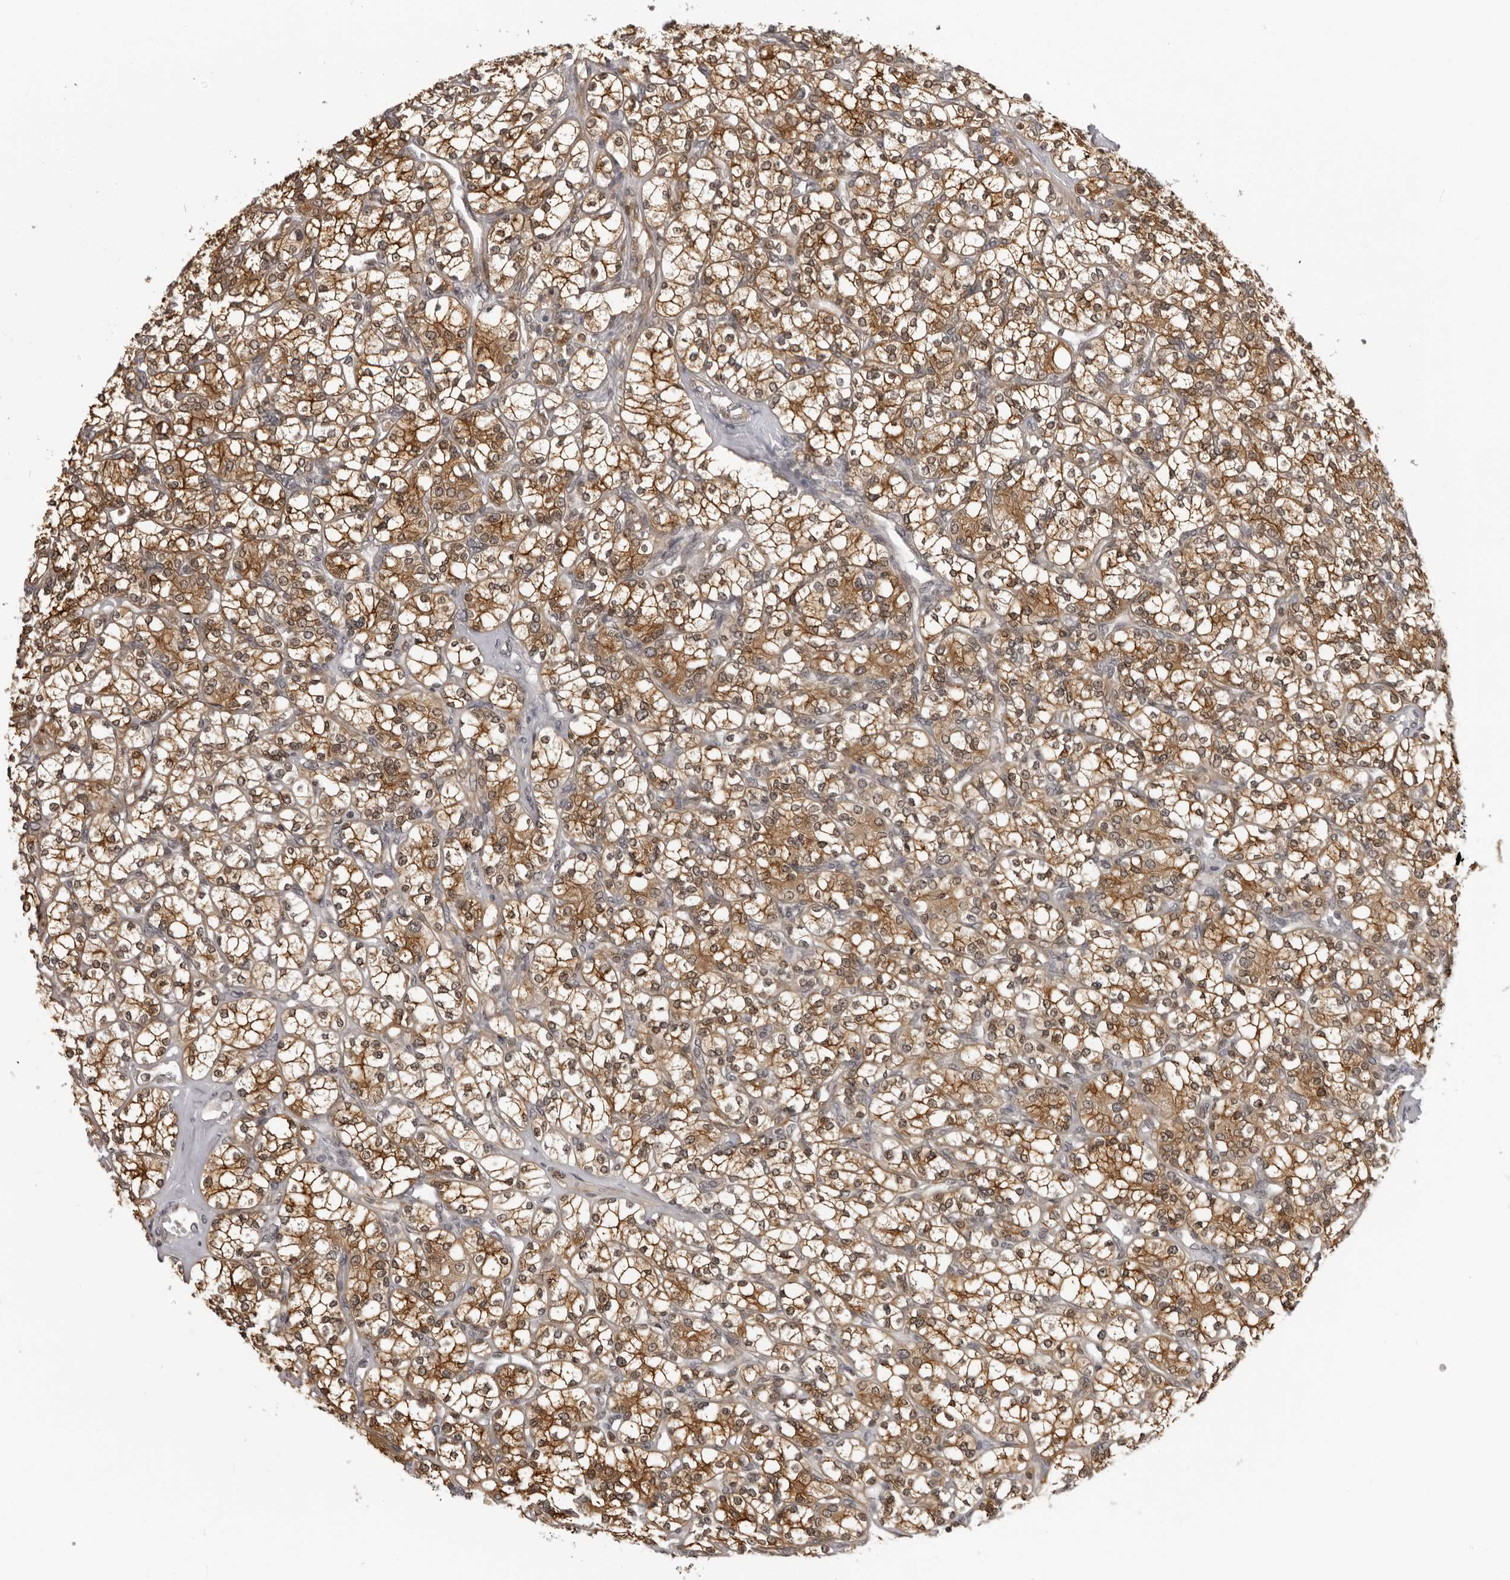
{"staining": {"intensity": "moderate", "quantity": ">75%", "location": "cytoplasmic/membranous"}, "tissue": "renal cancer", "cell_type": "Tumor cells", "image_type": "cancer", "snomed": [{"axis": "morphology", "description": "Adenocarcinoma, NOS"}, {"axis": "topography", "description": "Kidney"}], "caption": "Human renal cancer (adenocarcinoma) stained with a brown dye displays moderate cytoplasmic/membranous positive expression in approximately >75% of tumor cells.", "gene": "MRPS15", "patient": {"sex": "male", "age": 77}}